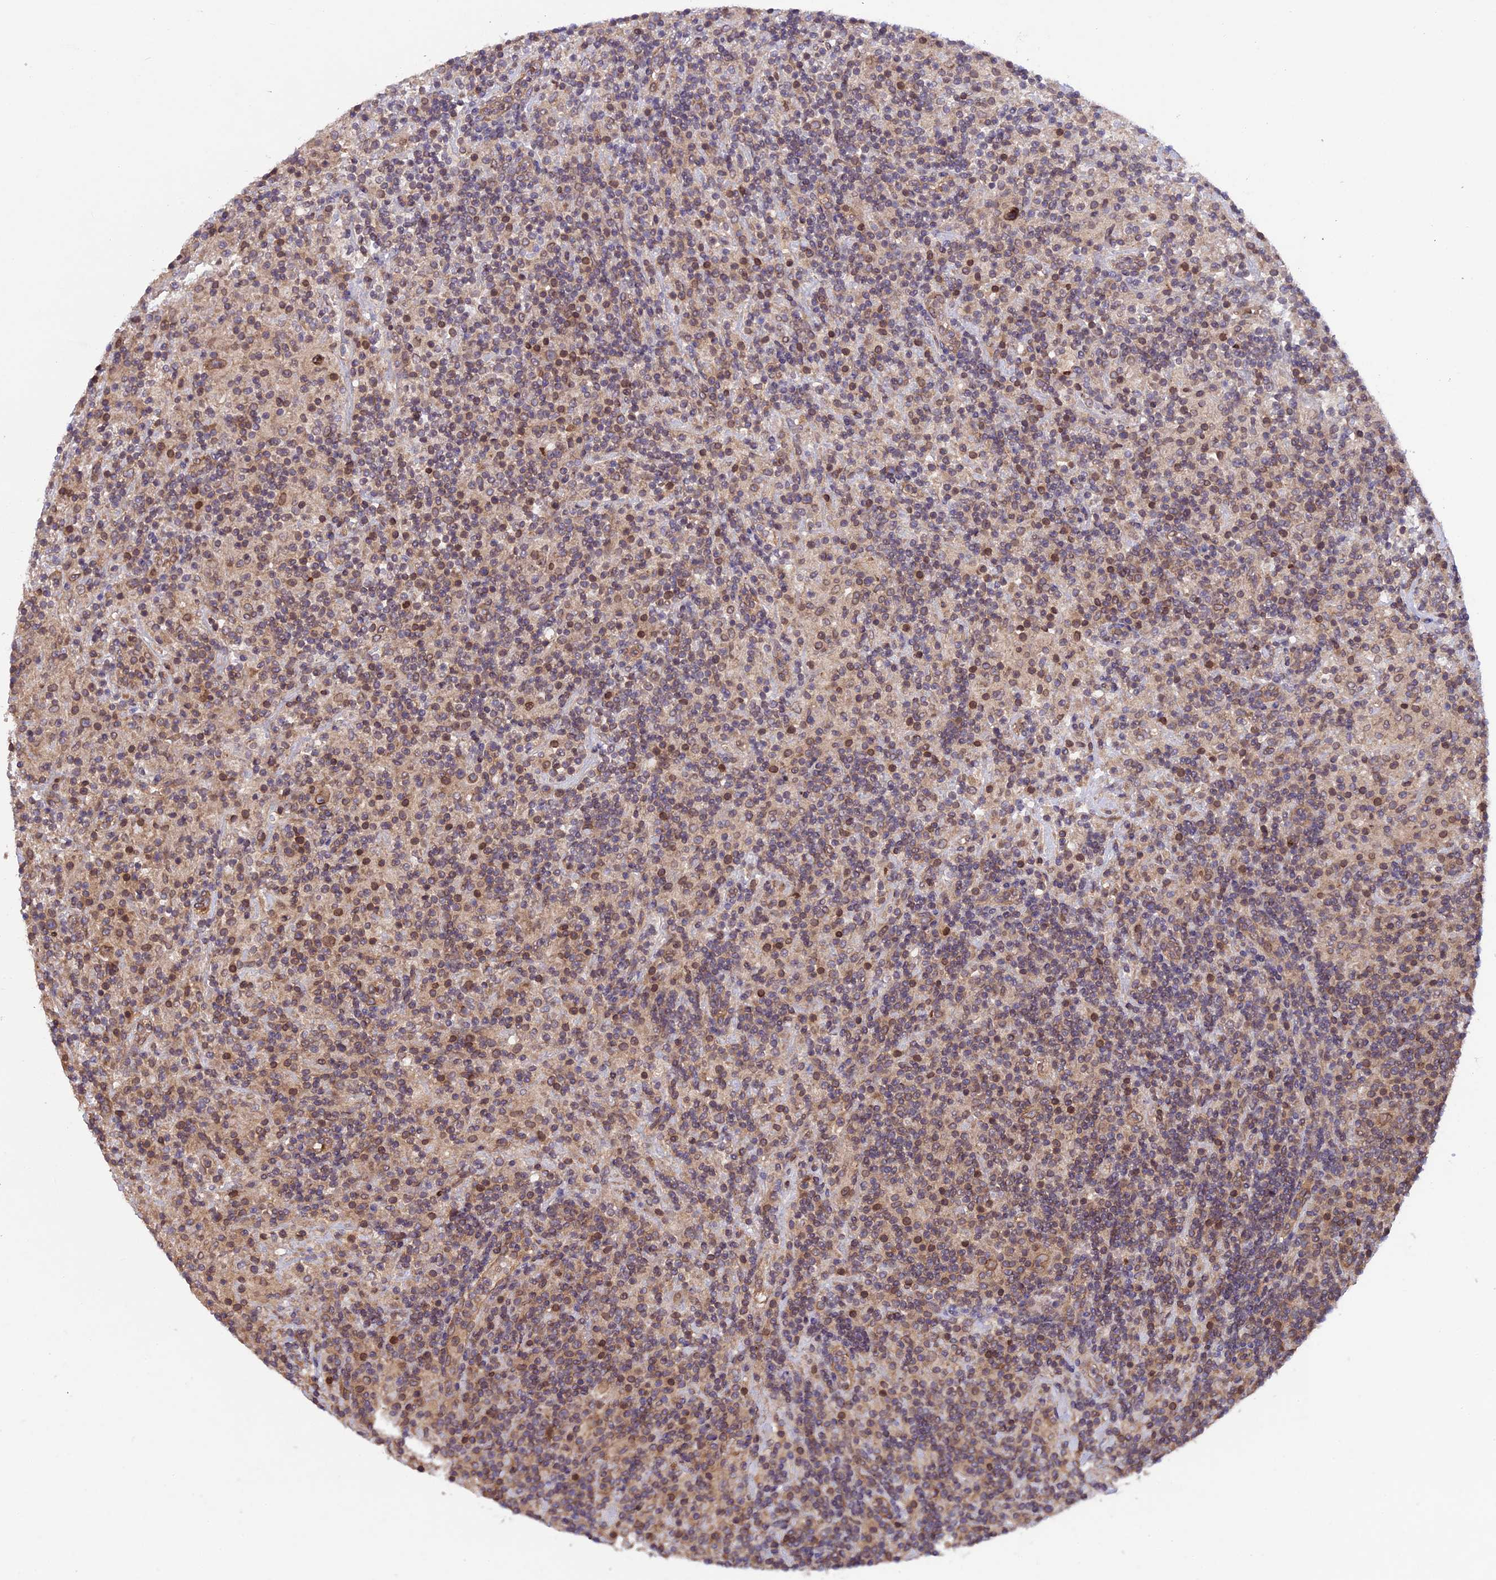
{"staining": {"intensity": "moderate", "quantity": ">75%", "location": "cytoplasmic/membranous,nuclear"}, "tissue": "lymphoma", "cell_type": "Tumor cells", "image_type": "cancer", "snomed": [{"axis": "morphology", "description": "Hodgkin's disease, NOS"}, {"axis": "topography", "description": "Lymph node"}], "caption": "Immunohistochemical staining of human Hodgkin's disease shows moderate cytoplasmic/membranous and nuclear protein expression in approximately >75% of tumor cells. (Stains: DAB in brown, nuclei in blue, Microscopy: brightfield microscopy at high magnification).", "gene": "CCDC125", "patient": {"sex": "male", "age": 70}}